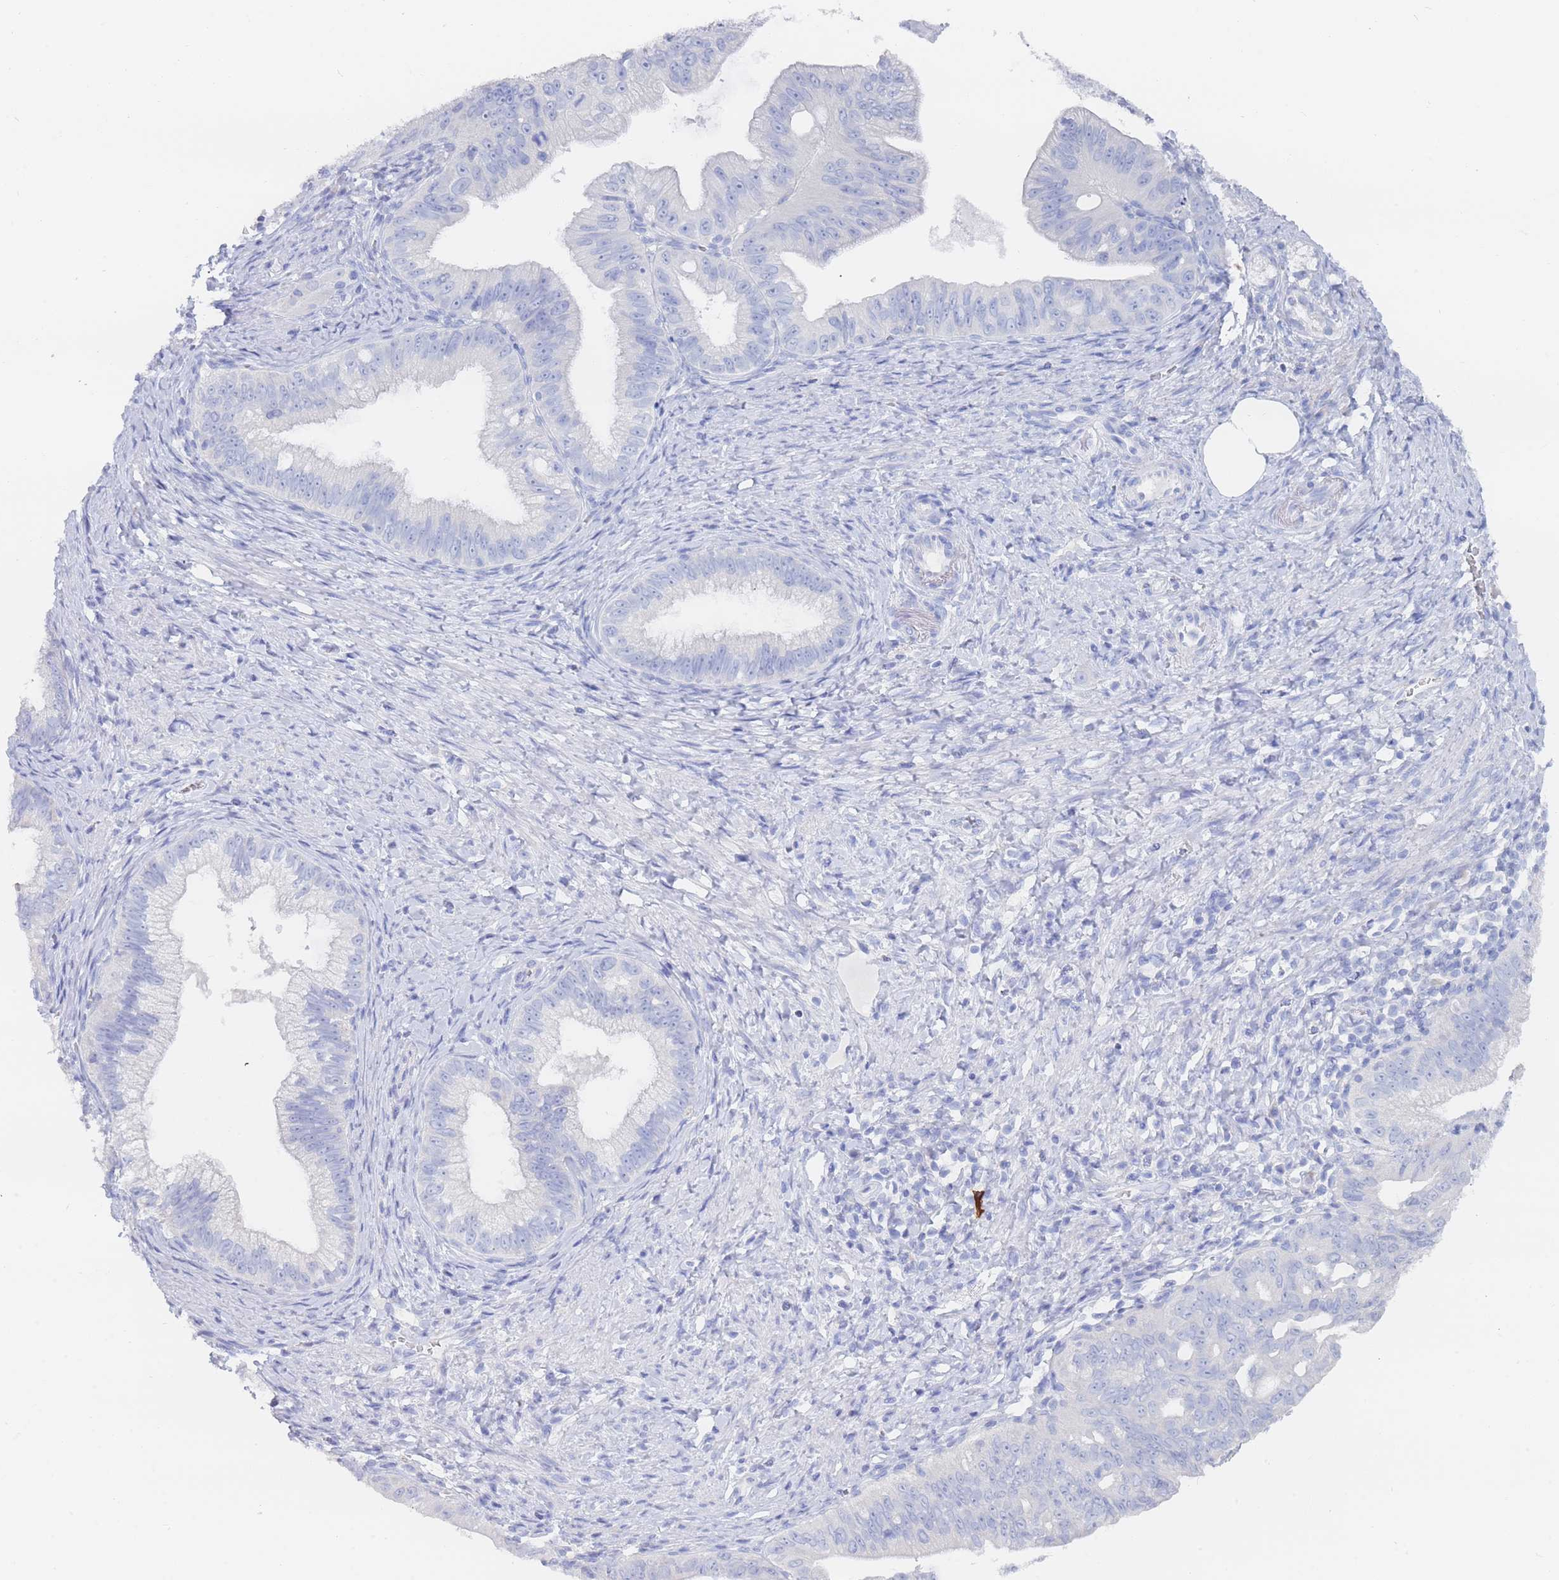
{"staining": {"intensity": "negative", "quantity": "none", "location": "none"}, "tissue": "pancreatic cancer", "cell_type": "Tumor cells", "image_type": "cancer", "snomed": [{"axis": "morphology", "description": "Adenocarcinoma, NOS"}, {"axis": "topography", "description": "Pancreas"}], "caption": "High power microscopy micrograph of an IHC image of adenocarcinoma (pancreatic), revealing no significant staining in tumor cells.", "gene": "SLC25A35", "patient": {"sex": "male", "age": 70}}